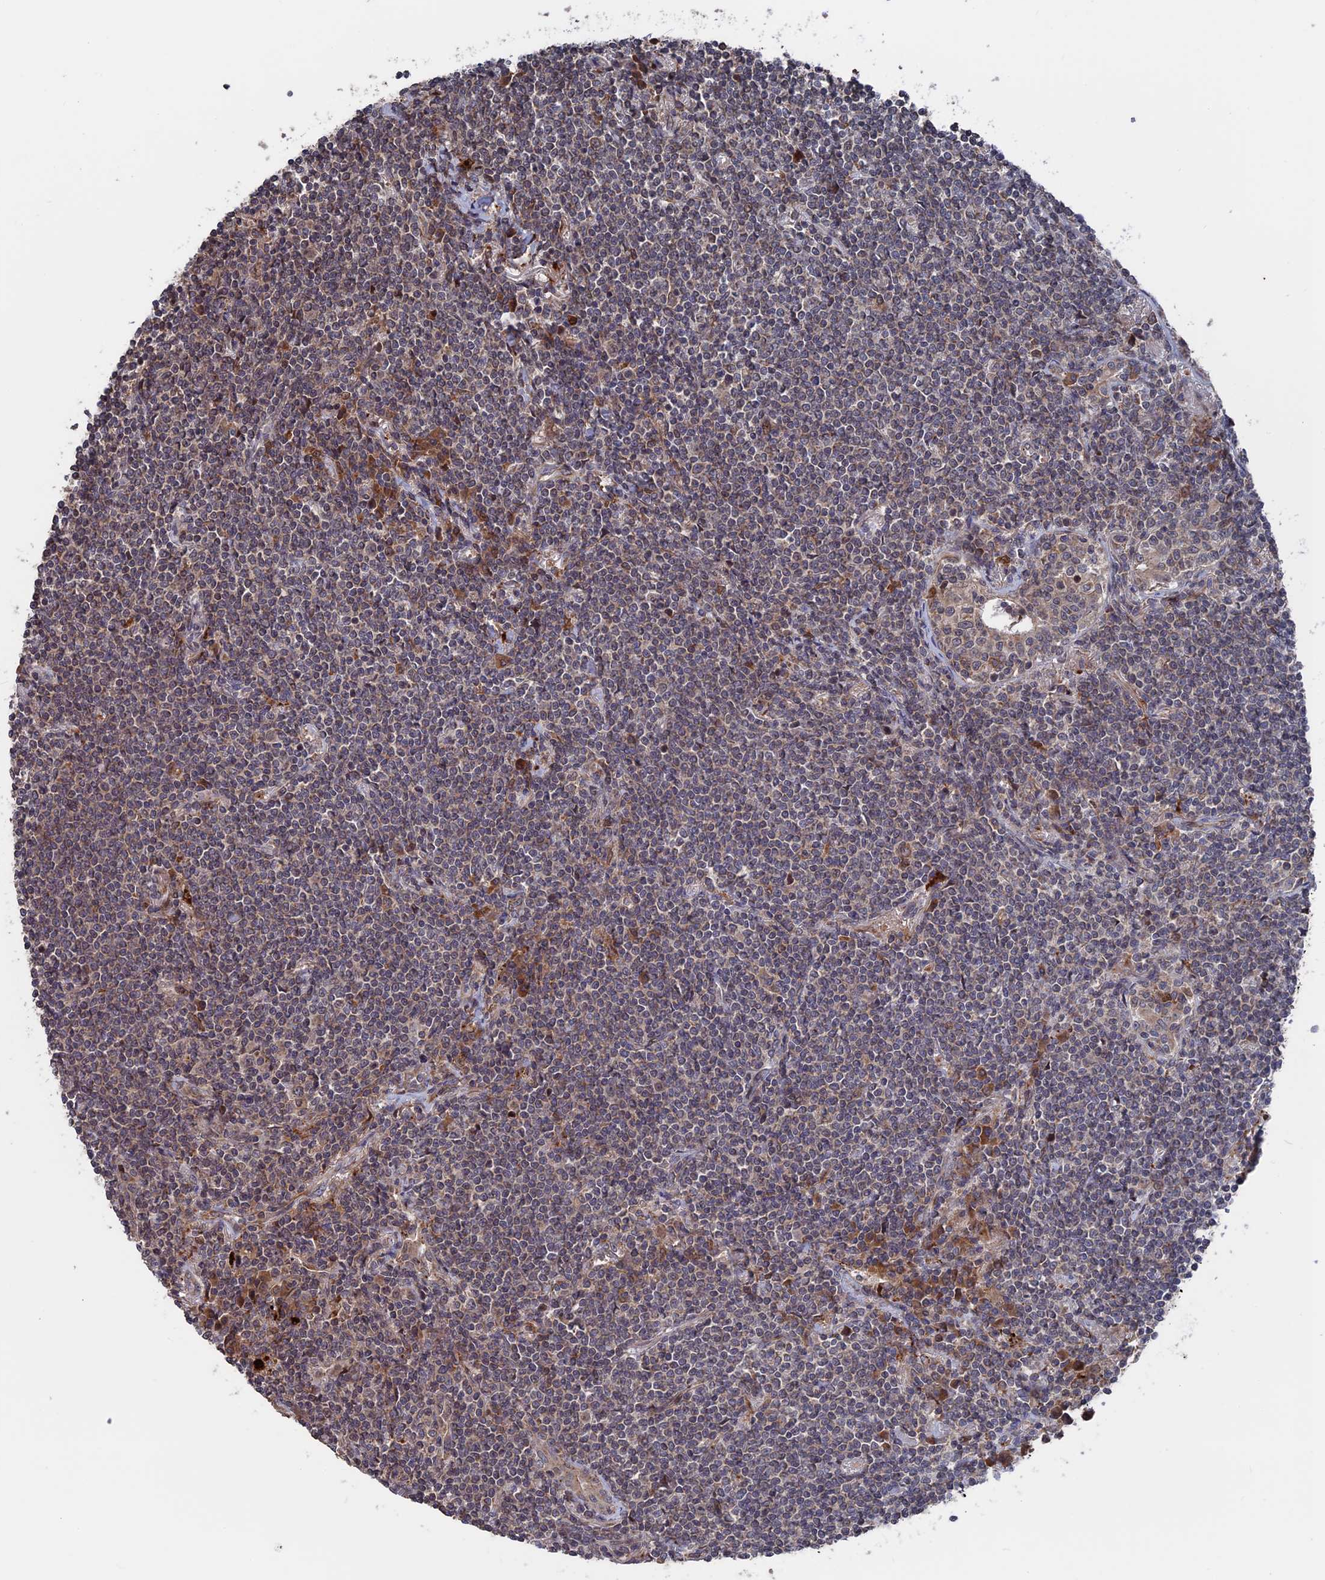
{"staining": {"intensity": "negative", "quantity": "none", "location": "none"}, "tissue": "lymphoma", "cell_type": "Tumor cells", "image_type": "cancer", "snomed": [{"axis": "morphology", "description": "Malignant lymphoma, non-Hodgkin's type, Low grade"}, {"axis": "topography", "description": "Lung"}], "caption": "DAB immunohistochemical staining of low-grade malignant lymphoma, non-Hodgkin's type reveals no significant staining in tumor cells.", "gene": "PLA2G15", "patient": {"sex": "female", "age": 71}}